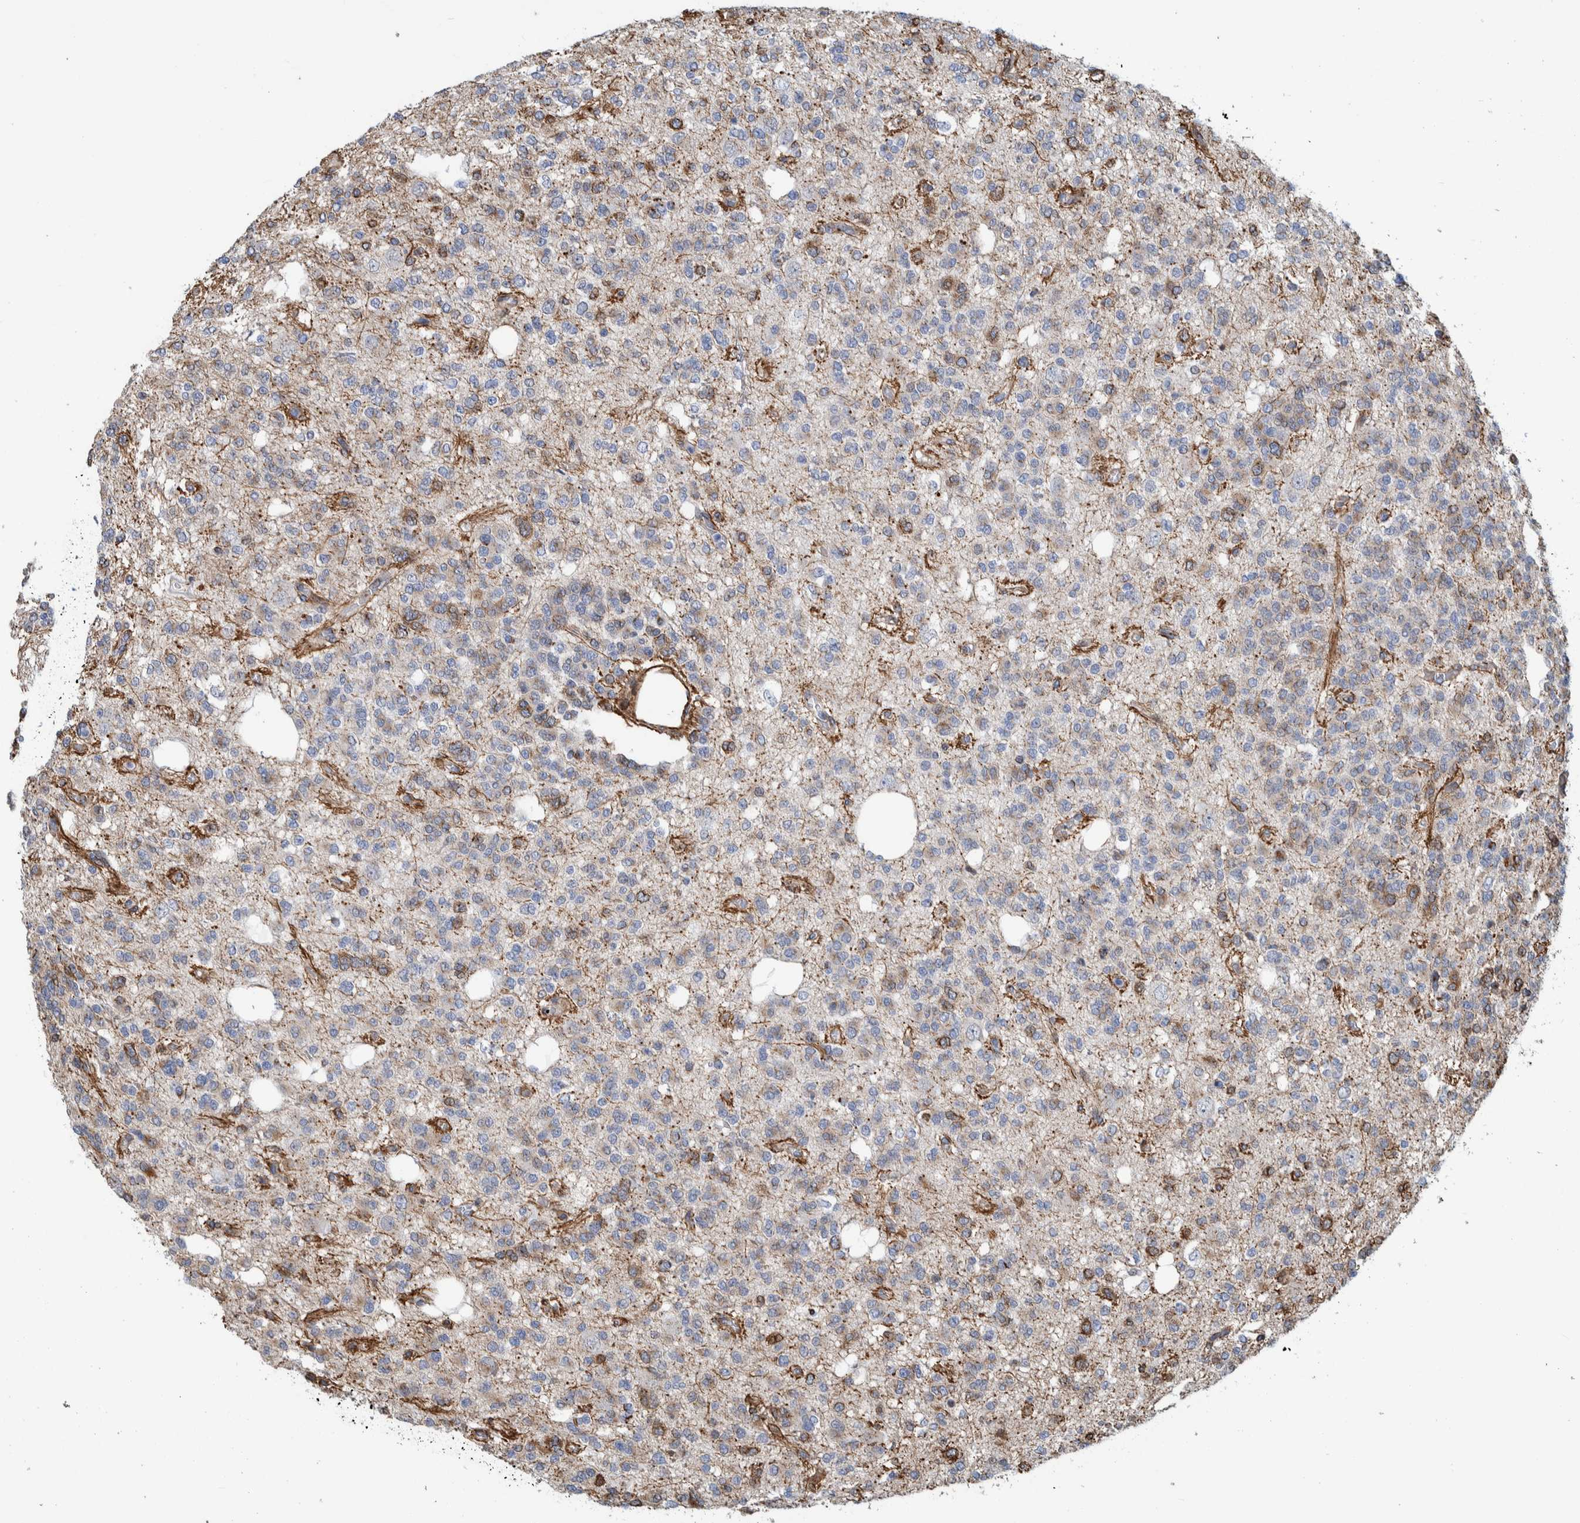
{"staining": {"intensity": "weak", "quantity": "<25%", "location": "cytoplasmic/membranous"}, "tissue": "glioma", "cell_type": "Tumor cells", "image_type": "cancer", "snomed": [{"axis": "morphology", "description": "Glioma, malignant, Low grade"}, {"axis": "topography", "description": "Brain"}], "caption": "Immunohistochemistry histopathology image of neoplastic tissue: human glioma stained with DAB (3,3'-diaminobenzidine) shows no significant protein positivity in tumor cells.", "gene": "CCDC57", "patient": {"sex": "male", "age": 38}}